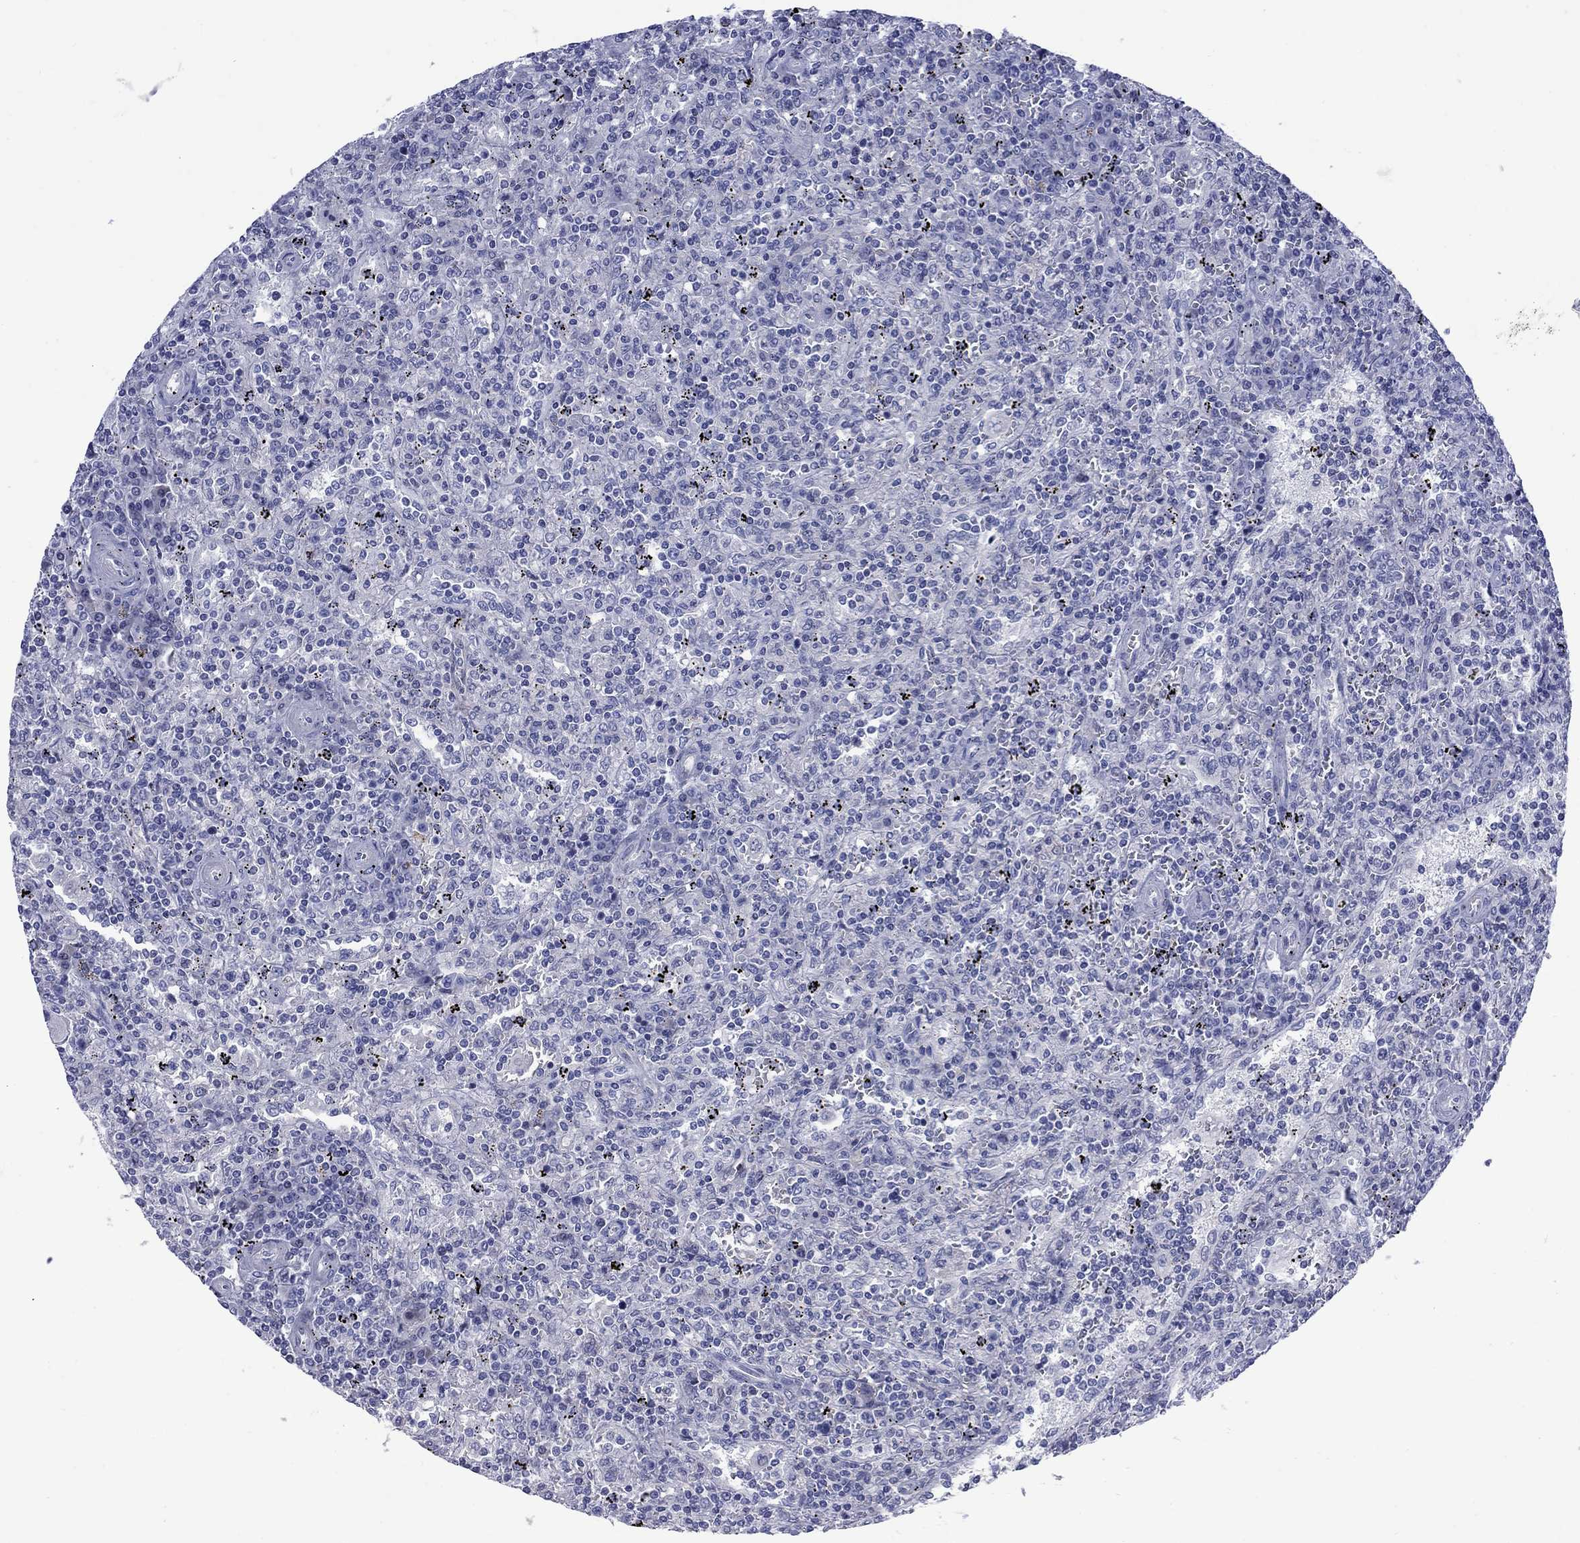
{"staining": {"intensity": "negative", "quantity": "none", "location": "none"}, "tissue": "lymphoma", "cell_type": "Tumor cells", "image_type": "cancer", "snomed": [{"axis": "morphology", "description": "Malignant lymphoma, non-Hodgkin's type, Low grade"}, {"axis": "topography", "description": "Spleen"}], "caption": "IHC image of lymphoma stained for a protein (brown), which exhibits no positivity in tumor cells.", "gene": "CTNNBIP1", "patient": {"sex": "male", "age": 62}}